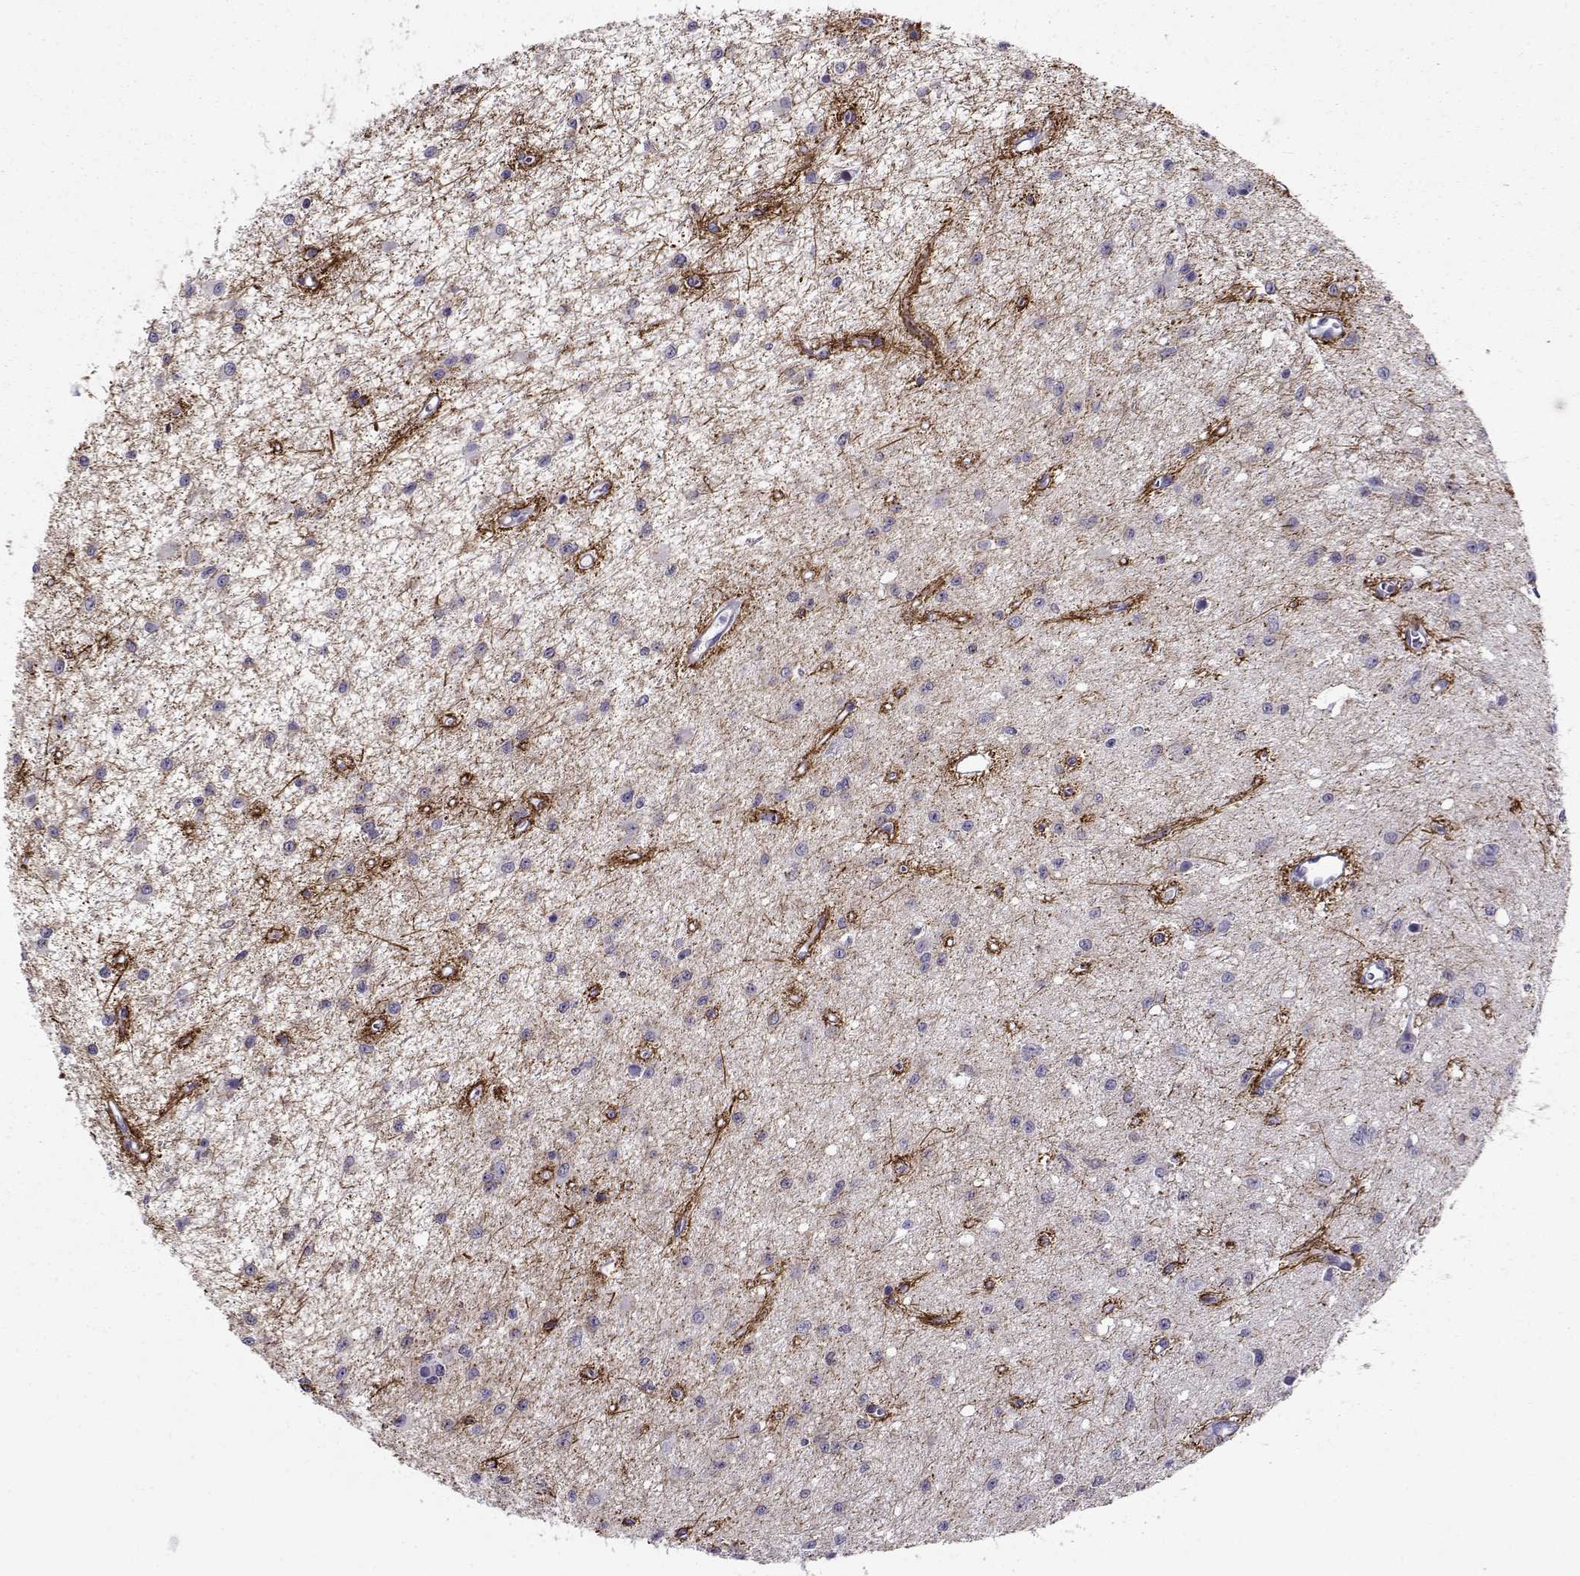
{"staining": {"intensity": "negative", "quantity": "none", "location": "none"}, "tissue": "glioma", "cell_type": "Tumor cells", "image_type": "cancer", "snomed": [{"axis": "morphology", "description": "Glioma, malignant, Low grade"}, {"axis": "topography", "description": "Brain"}], "caption": "Tumor cells are negative for brown protein staining in glioma.", "gene": "NPW", "patient": {"sex": "female", "age": 45}}